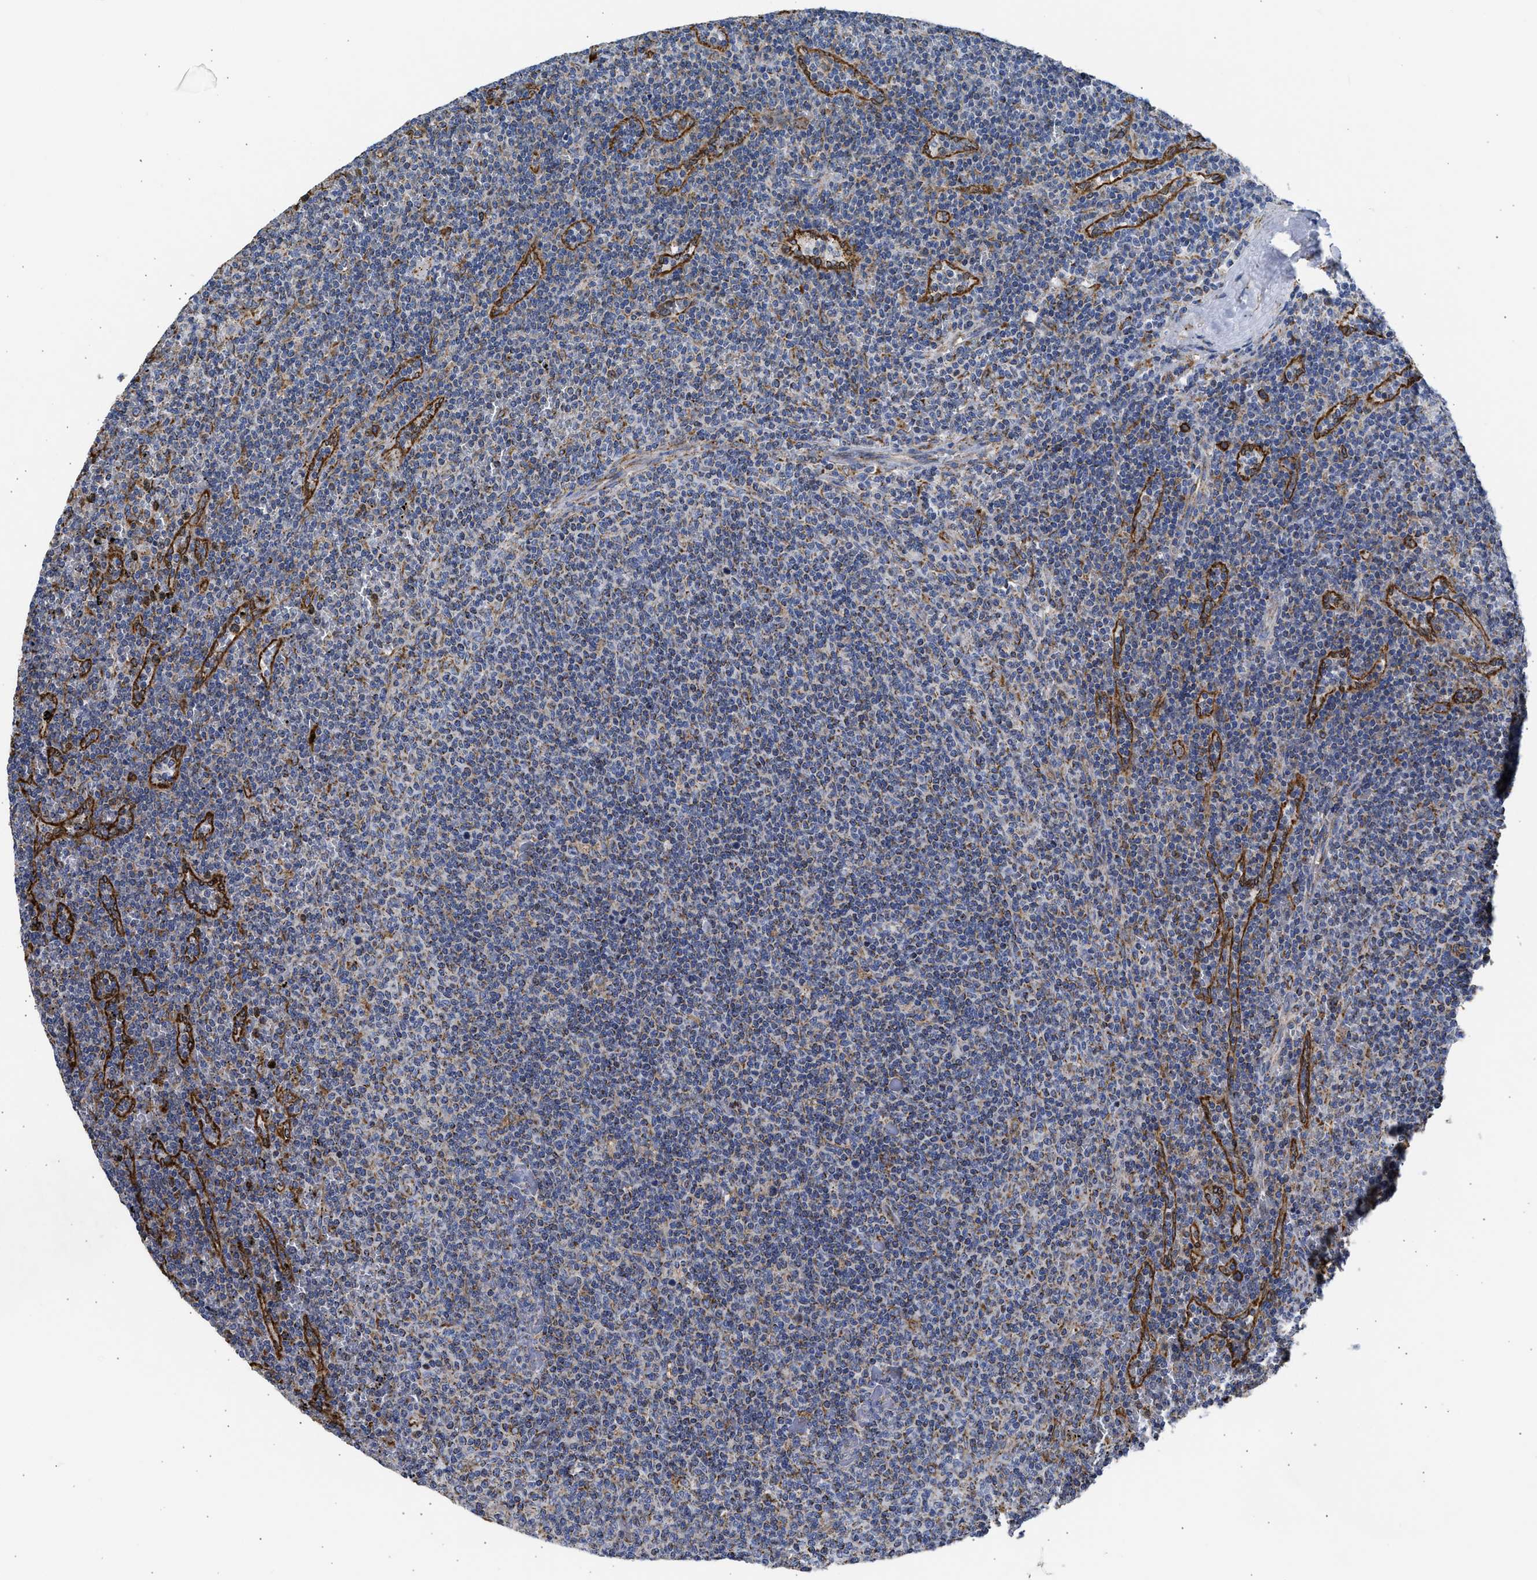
{"staining": {"intensity": "moderate", "quantity": "25%-75%", "location": "cytoplasmic/membranous"}, "tissue": "lymphoma", "cell_type": "Tumor cells", "image_type": "cancer", "snomed": [{"axis": "morphology", "description": "Malignant lymphoma, non-Hodgkin's type, Low grade"}, {"axis": "topography", "description": "Spleen"}], "caption": "Protein expression analysis of malignant lymphoma, non-Hodgkin's type (low-grade) displays moderate cytoplasmic/membranous expression in about 25%-75% of tumor cells. (DAB (3,3'-diaminobenzidine) IHC with brightfield microscopy, high magnification).", "gene": "CYCS", "patient": {"sex": "female", "age": 50}}